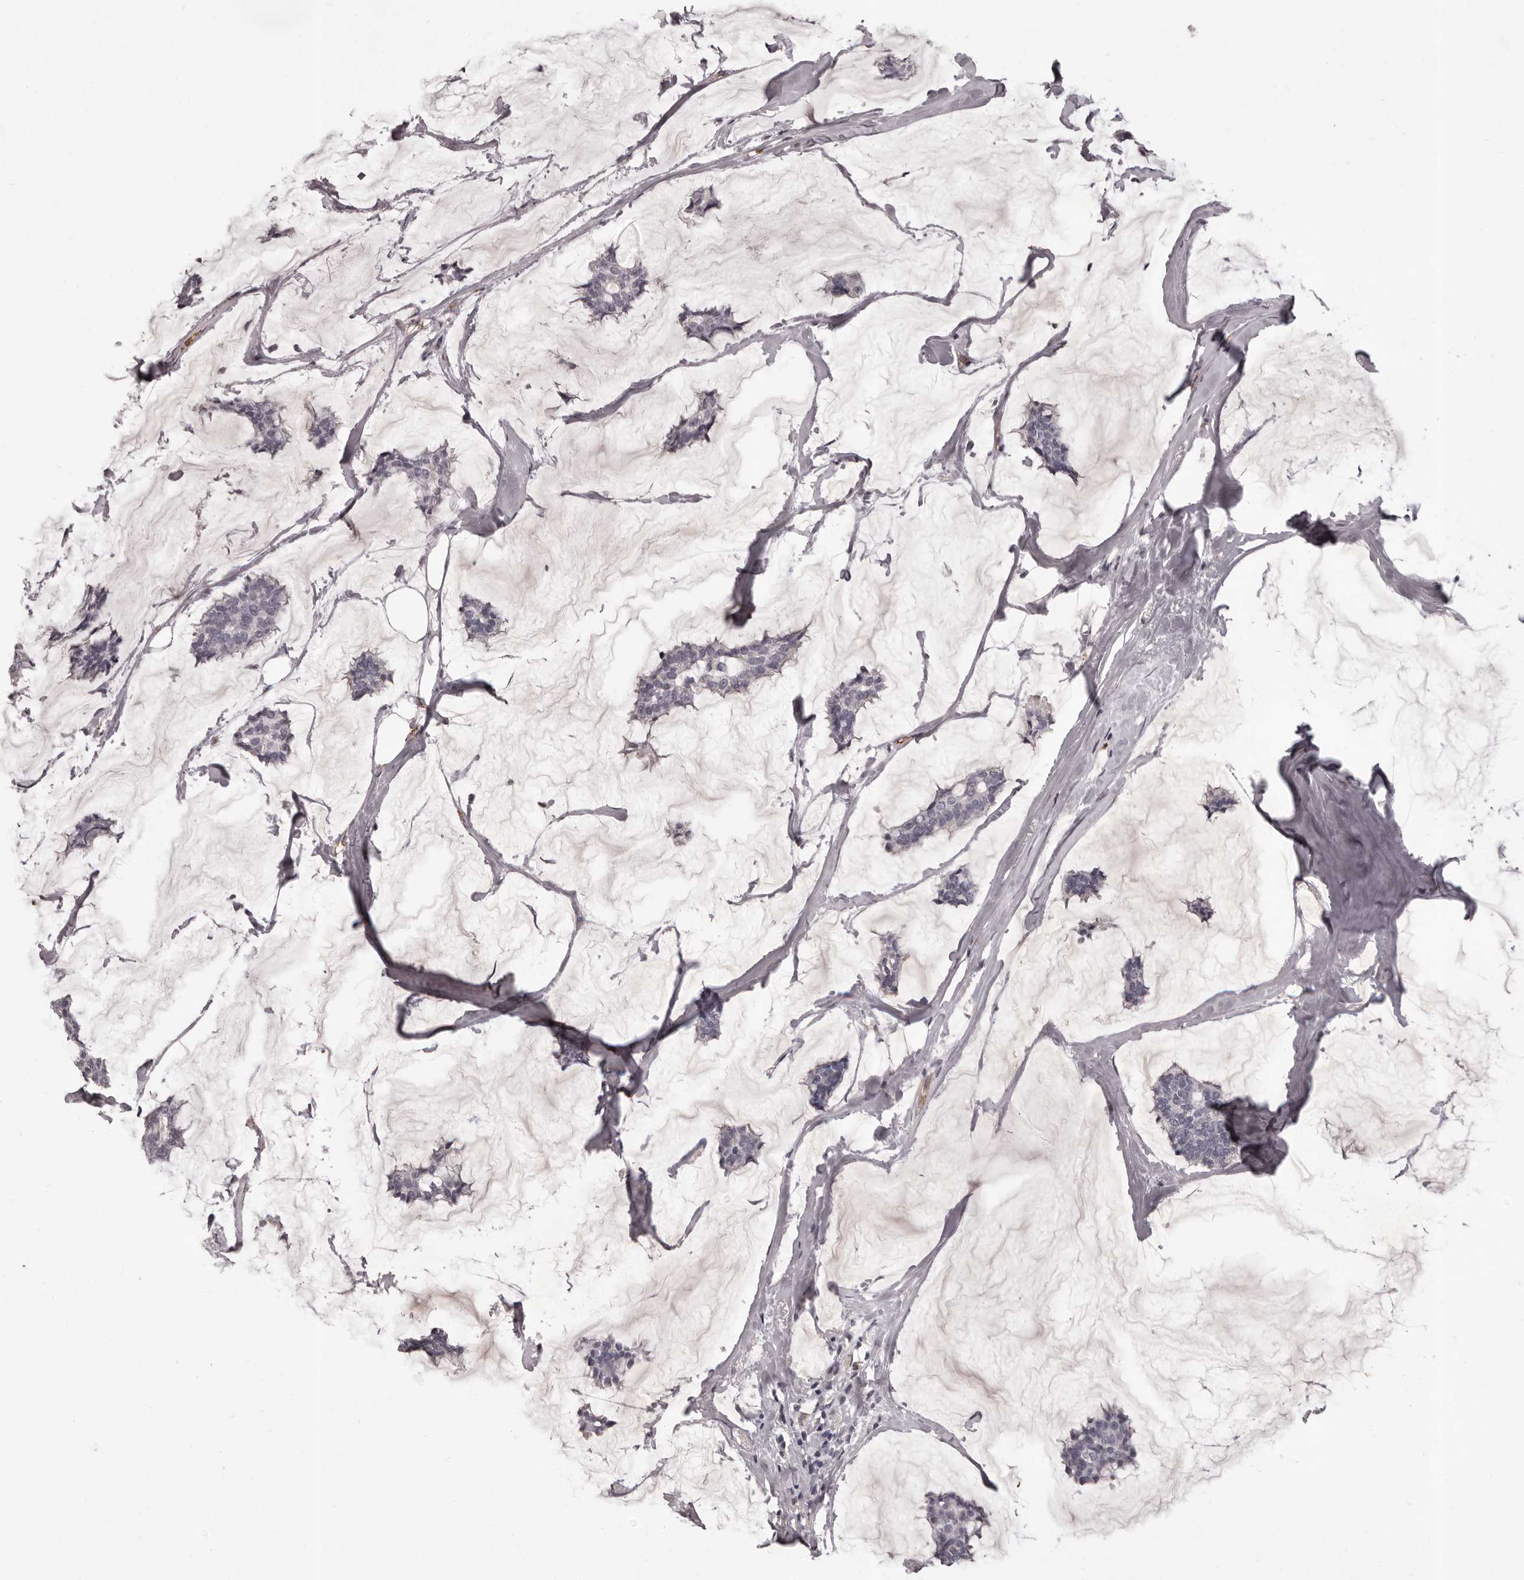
{"staining": {"intensity": "negative", "quantity": "none", "location": "none"}, "tissue": "breast cancer", "cell_type": "Tumor cells", "image_type": "cancer", "snomed": [{"axis": "morphology", "description": "Duct carcinoma"}, {"axis": "topography", "description": "Breast"}], "caption": "This is an IHC histopathology image of breast cancer (intraductal carcinoma). There is no positivity in tumor cells.", "gene": "GPR78", "patient": {"sex": "female", "age": 93}}